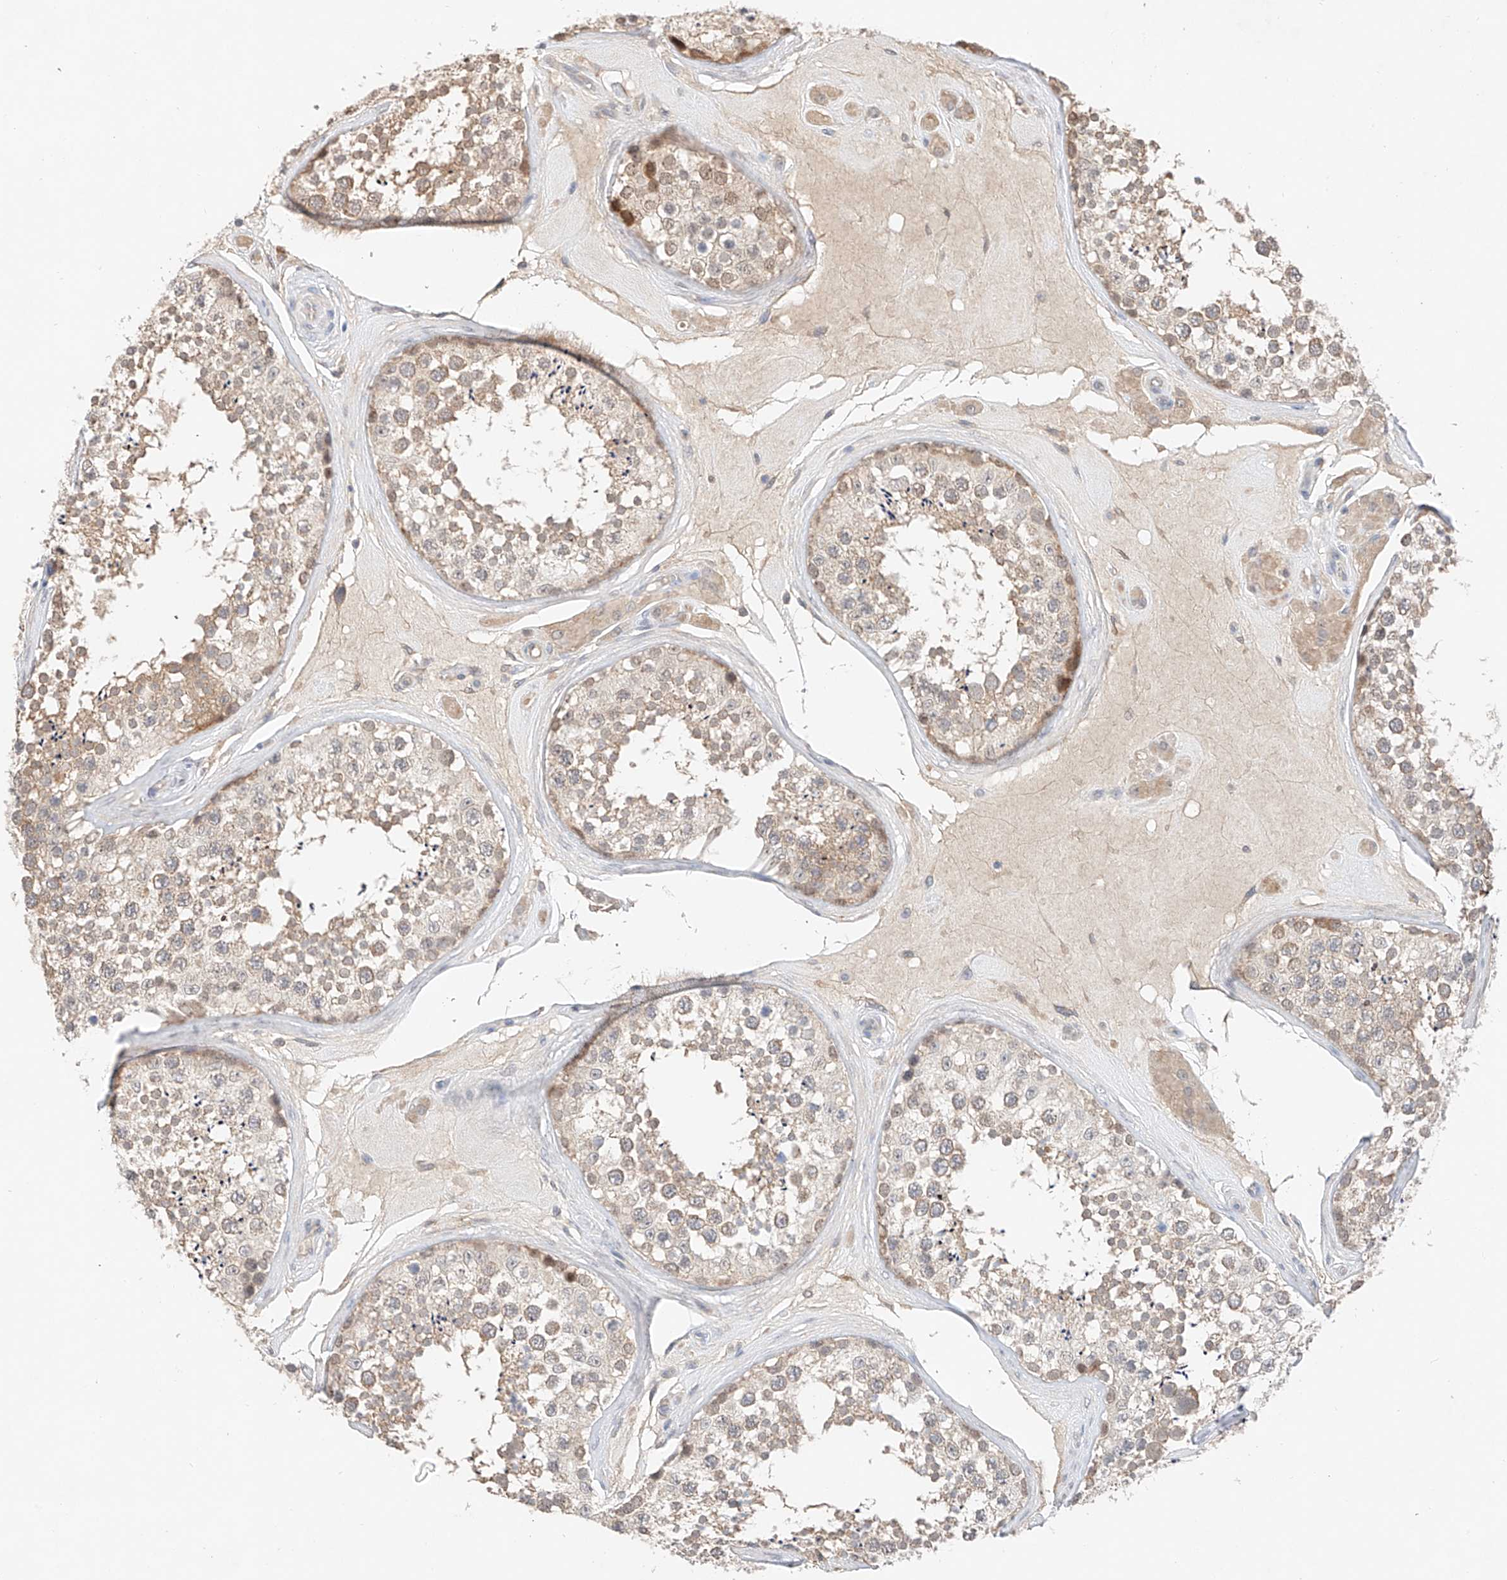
{"staining": {"intensity": "moderate", "quantity": "<25%", "location": "cytoplasmic/membranous,nuclear"}, "tissue": "testis", "cell_type": "Cells in seminiferous ducts", "image_type": "normal", "snomed": [{"axis": "morphology", "description": "Normal tissue, NOS"}, {"axis": "topography", "description": "Testis"}], "caption": "Human testis stained for a protein (brown) reveals moderate cytoplasmic/membranous,nuclear positive positivity in approximately <25% of cells in seminiferous ducts.", "gene": "IL22RA2", "patient": {"sex": "male", "age": 46}}